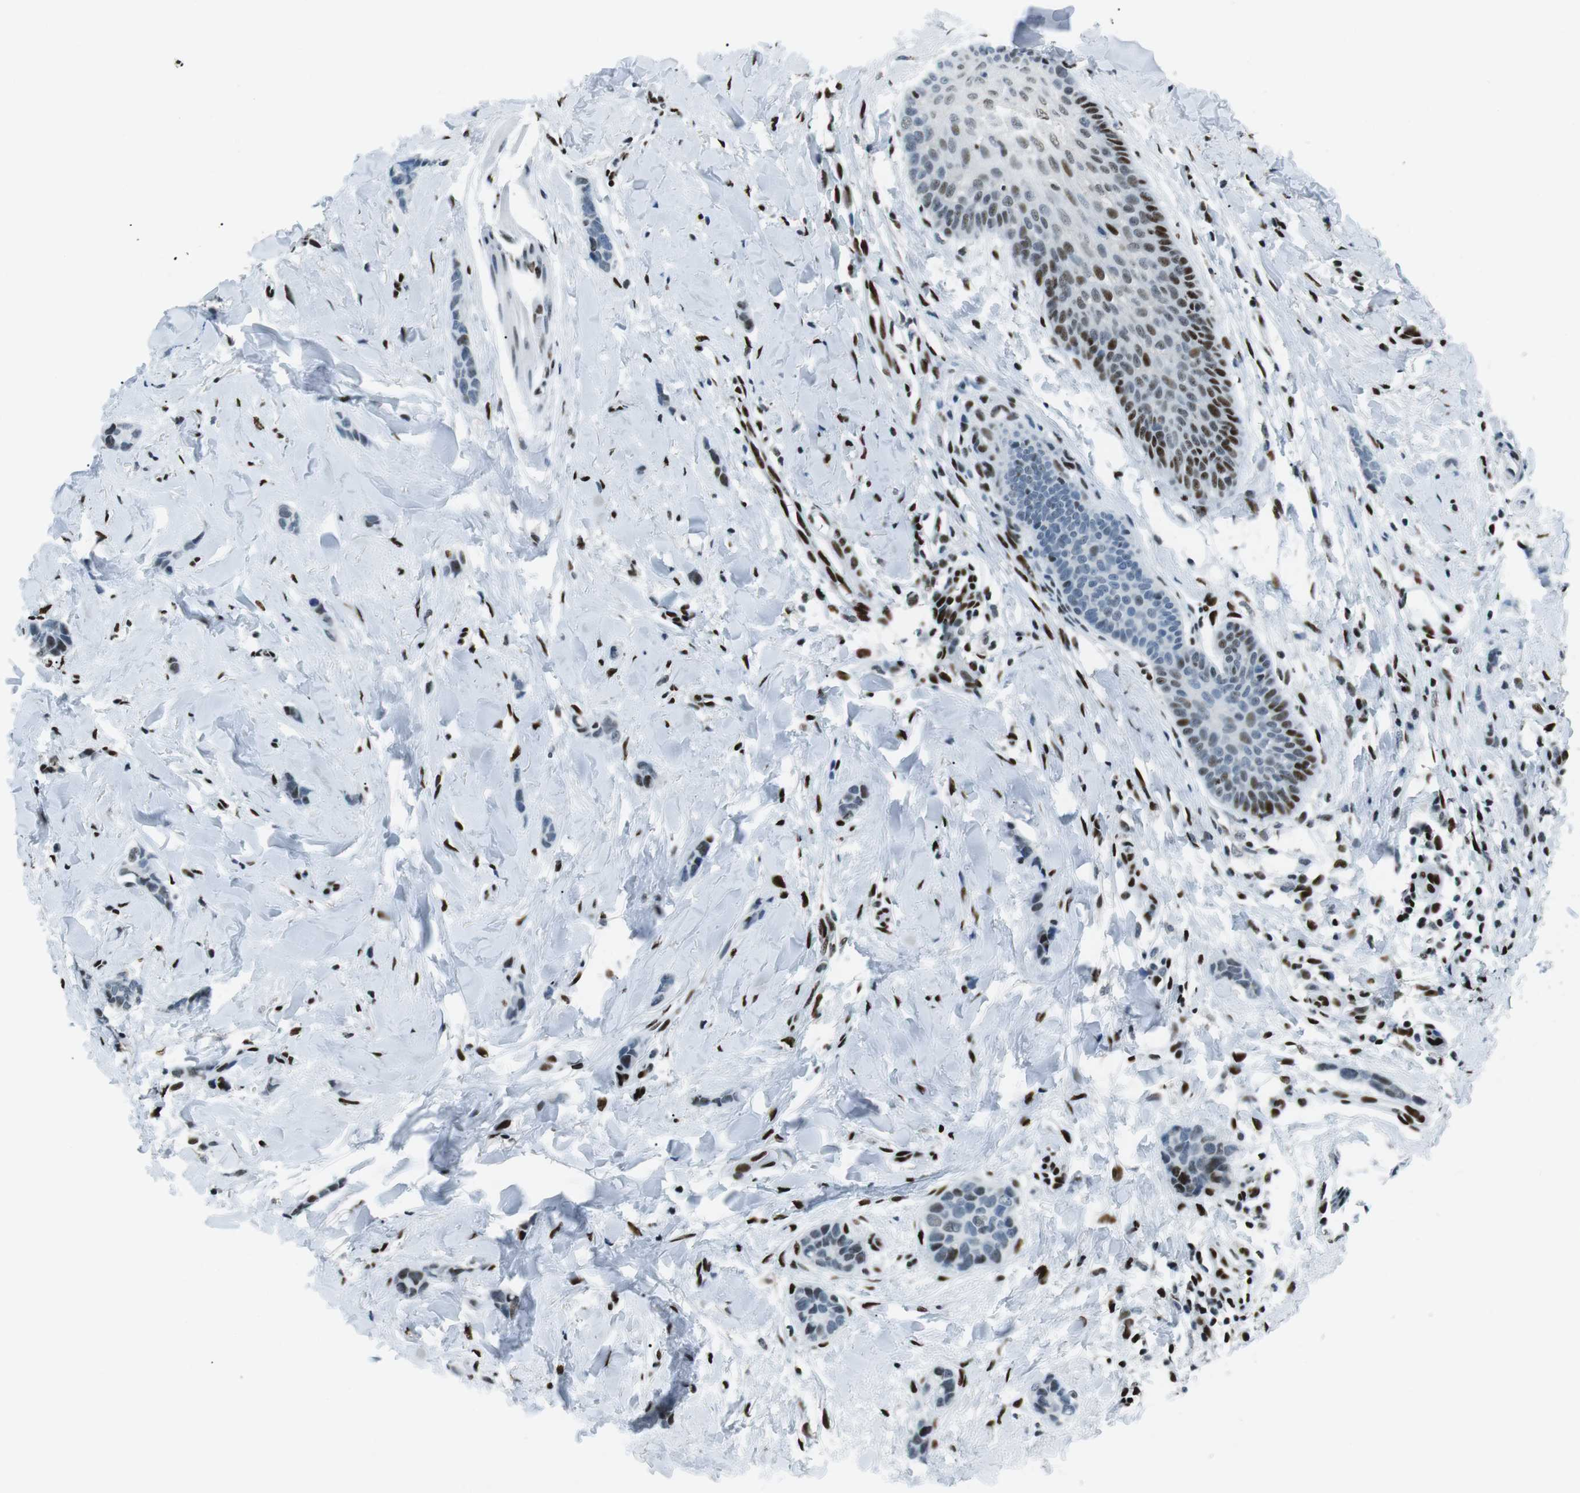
{"staining": {"intensity": "moderate", "quantity": "<25%", "location": "nuclear"}, "tissue": "breast cancer", "cell_type": "Tumor cells", "image_type": "cancer", "snomed": [{"axis": "morphology", "description": "Lobular carcinoma"}, {"axis": "topography", "description": "Skin"}, {"axis": "topography", "description": "Breast"}], "caption": "DAB (3,3'-diaminobenzidine) immunohistochemical staining of human breast cancer shows moderate nuclear protein staining in about <25% of tumor cells.", "gene": "PML", "patient": {"sex": "female", "age": 46}}